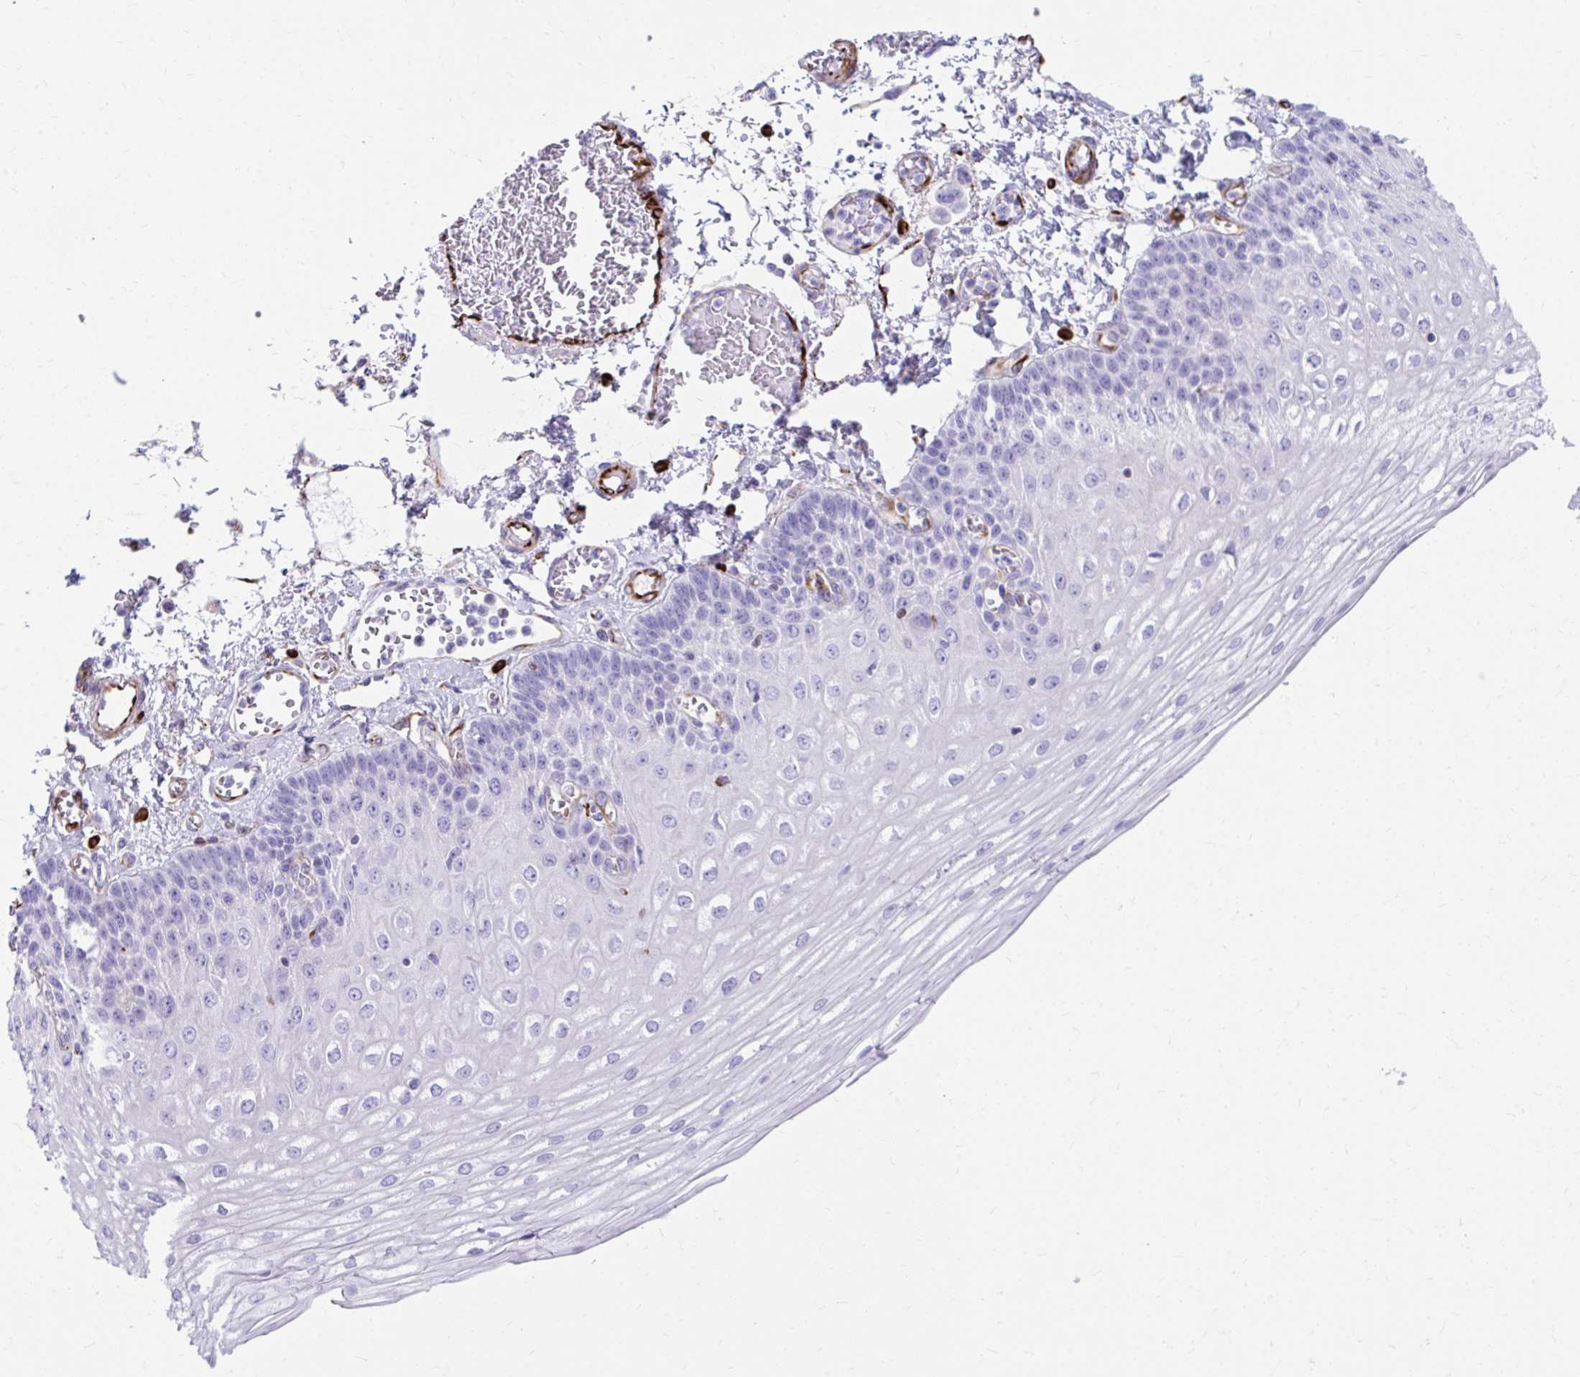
{"staining": {"intensity": "negative", "quantity": "none", "location": "none"}, "tissue": "esophagus", "cell_type": "Squamous epithelial cells", "image_type": "normal", "snomed": [{"axis": "morphology", "description": "Normal tissue, NOS"}, {"axis": "morphology", "description": "Adenocarcinoma, NOS"}, {"axis": "topography", "description": "Esophagus"}], "caption": "High power microscopy image of an immunohistochemistry (IHC) micrograph of normal esophagus, revealing no significant staining in squamous epithelial cells. (Brightfield microscopy of DAB (3,3'-diaminobenzidine) IHC at high magnification).", "gene": "ZNF699", "patient": {"sex": "male", "age": 81}}